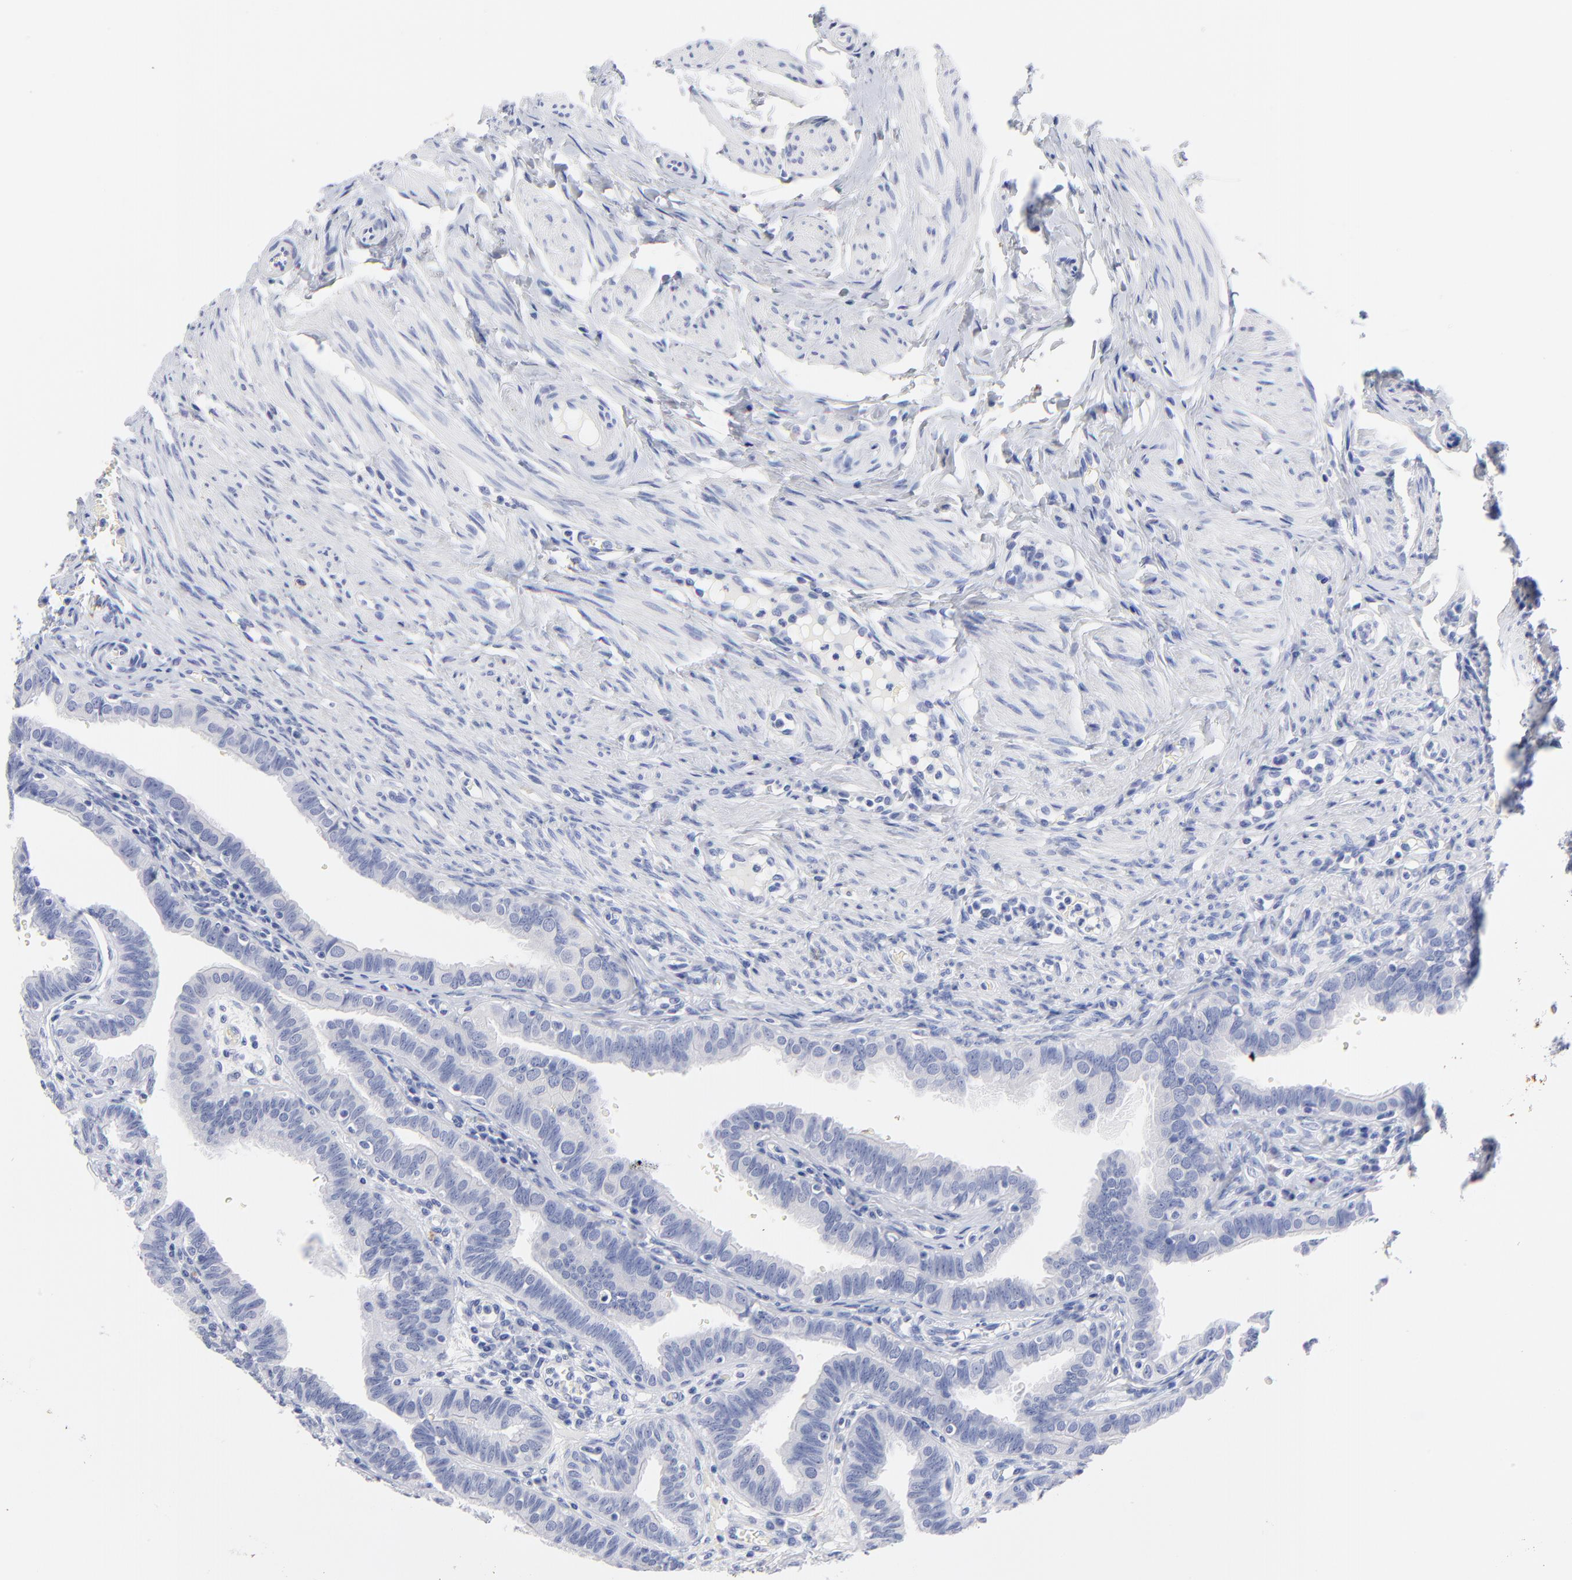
{"staining": {"intensity": "negative", "quantity": "none", "location": "none"}, "tissue": "fallopian tube", "cell_type": "Glandular cells", "image_type": "normal", "snomed": [{"axis": "morphology", "description": "Normal tissue, NOS"}, {"axis": "topography", "description": "Fallopian tube"}, {"axis": "topography", "description": "Ovary"}], "caption": "Protein analysis of normal fallopian tube exhibits no significant positivity in glandular cells.", "gene": "ACY1", "patient": {"sex": "female", "age": 51}}